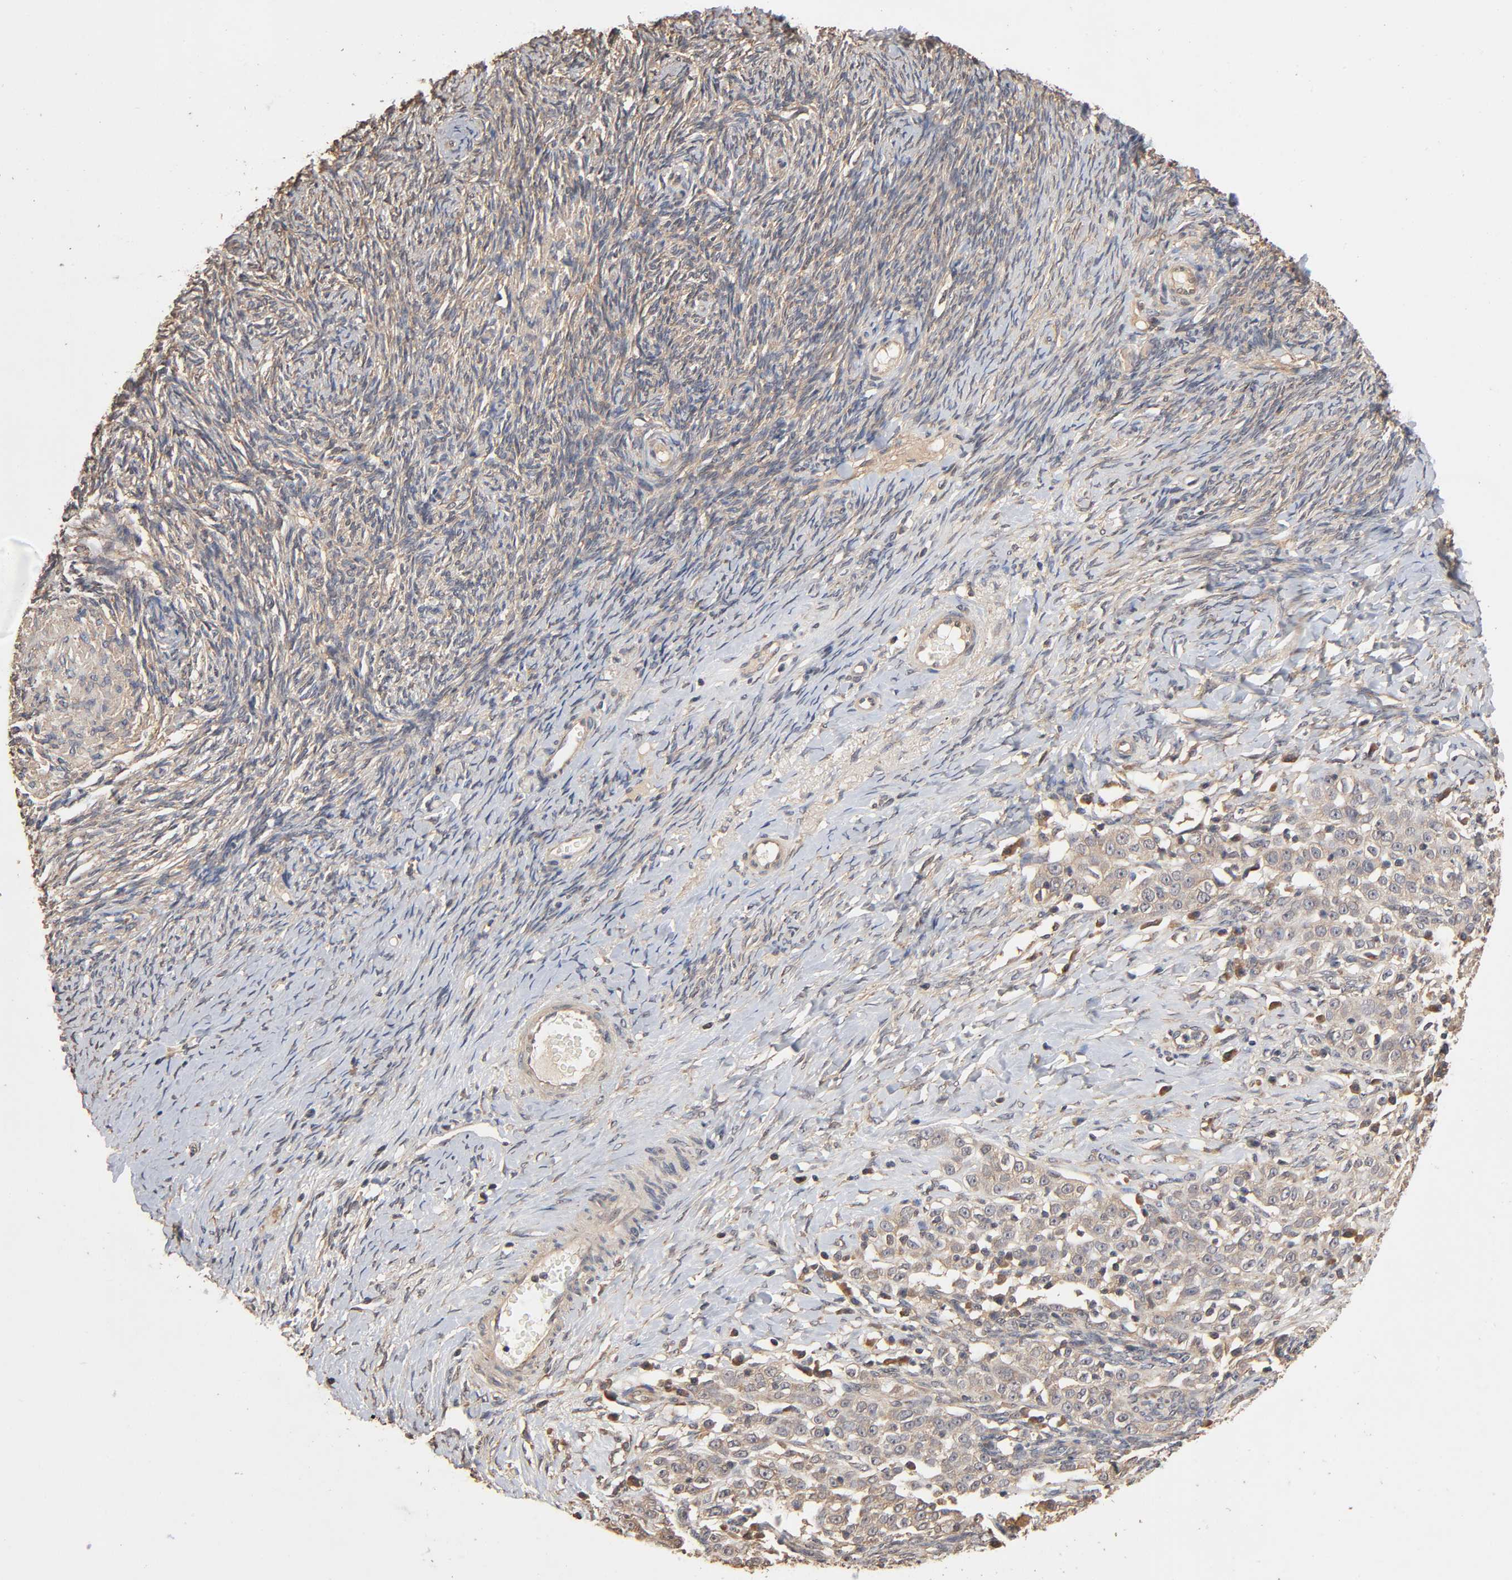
{"staining": {"intensity": "weak", "quantity": ">75%", "location": "cytoplasmic/membranous"}, "tissue": "ovarian cancer", "cell_type": "Tumor cells", "image_type": "cancer", "snomed": [{"axis": "morphology", "description": "Normal tissue, NOS"}, {"axis": "morphology", "description": "Cystadenocarcinoma, serous, NOS"}, {"axis": "topography", "description": "Ovary"}], "caption": "The histopathology image reveals a brown stain indicating the presence of a protein in the cytoplasmic/membranous of tumor cells in ovarian cancer. (DAB IHC with brightfield microscopy, high magnification).", "gene": "ARHGEF7", "patient": {"sex": "female", "age": 62}}